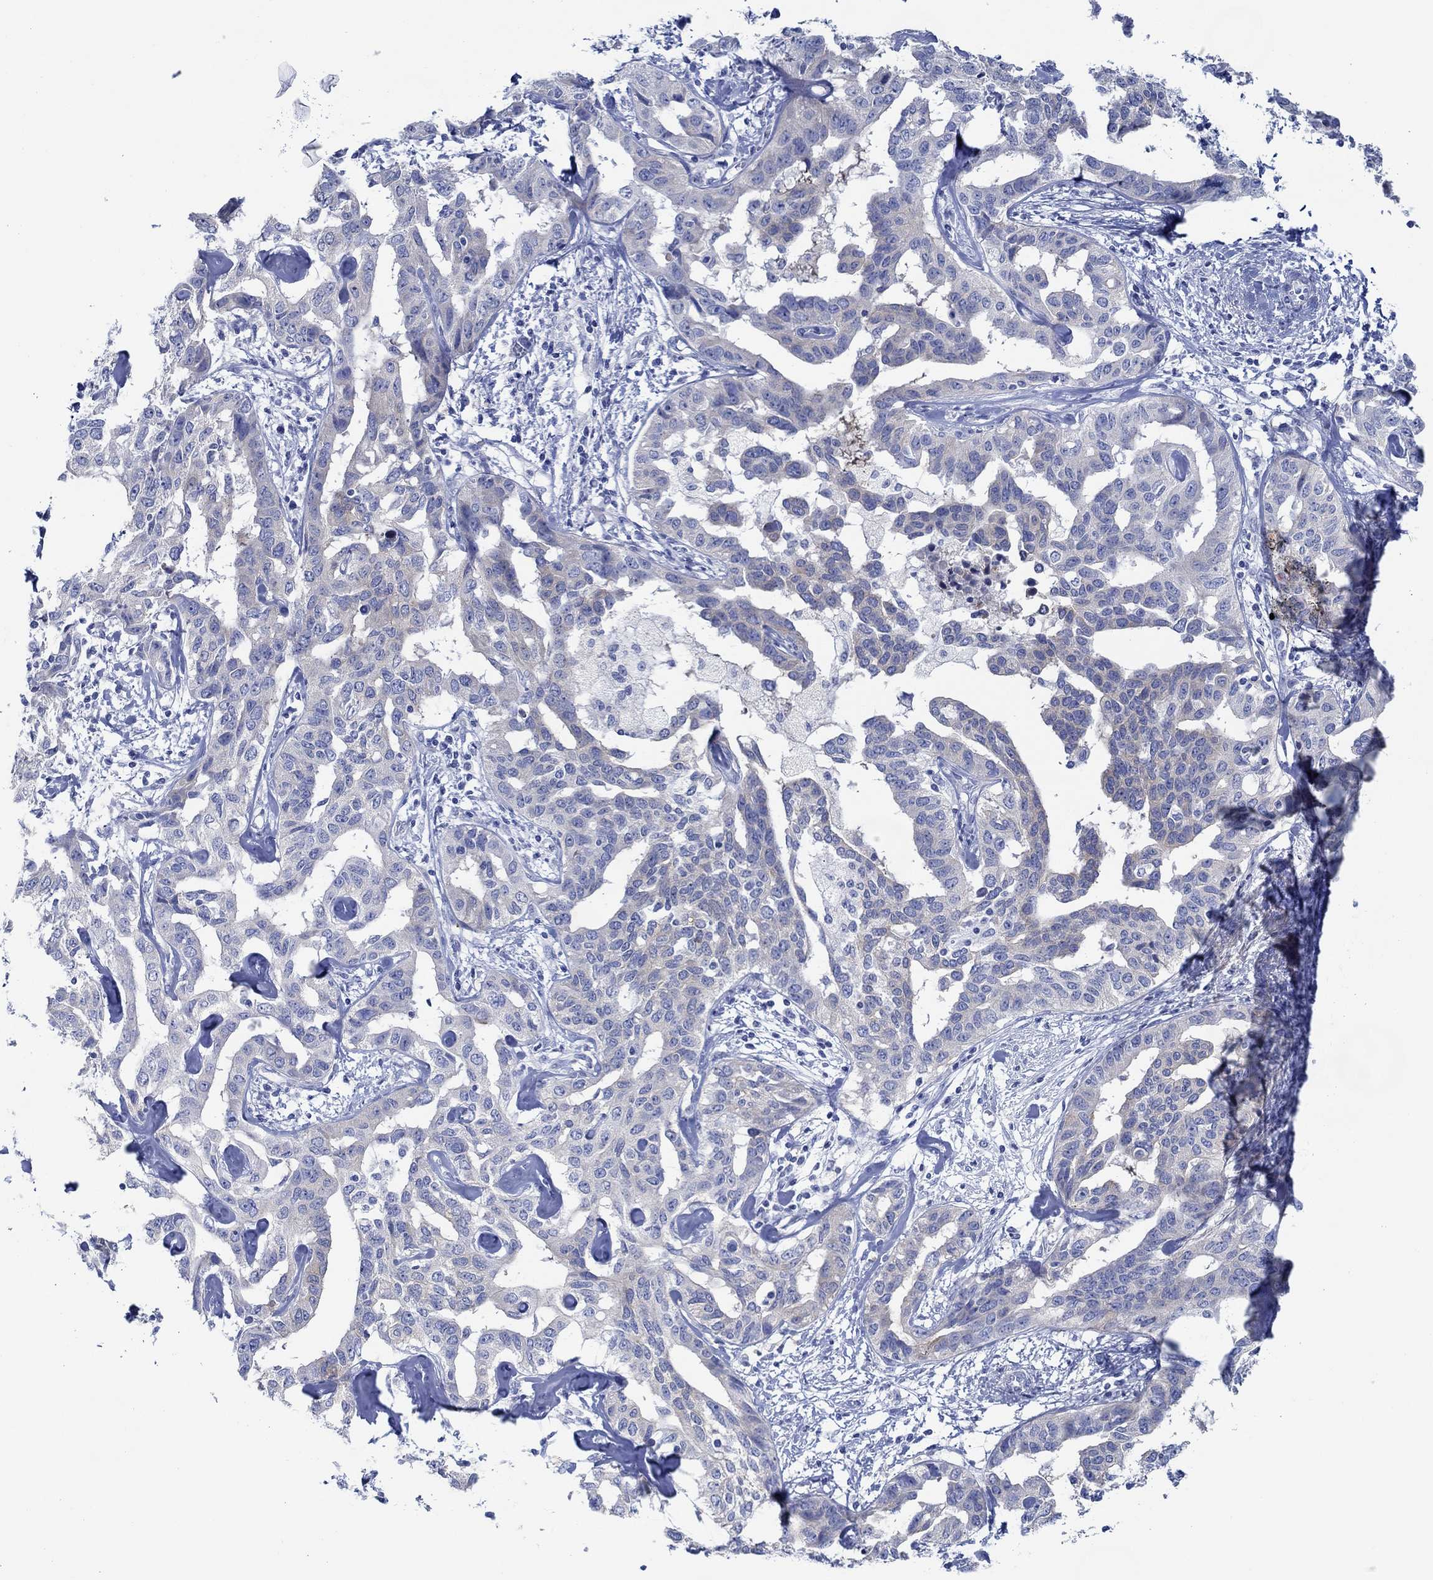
{"staining": {"intensity": "weak", "quantity": "<25%", "location": "cytoplasmic/membranous"}, "tissue": "liver cancer", "cell_type": "Tumor cells", "image_type": "cancer", "snomed": [{"axis": "morphology", "description": "Cholangiocarcinoma"}, {"axis": "topography", "description": "Liver"}], "caption": "IHC micrograph of liver cancer stained for a protein (brown), which exhibits no expression in tumor cells. Brightfield microscopy of immunohistochemistry (IHC) stained with DAB (brown) and hematoxylin (blue), captured at high magnification.", "gene": "IGFBP6", "patient": {"sex": "male", "age": 59}}